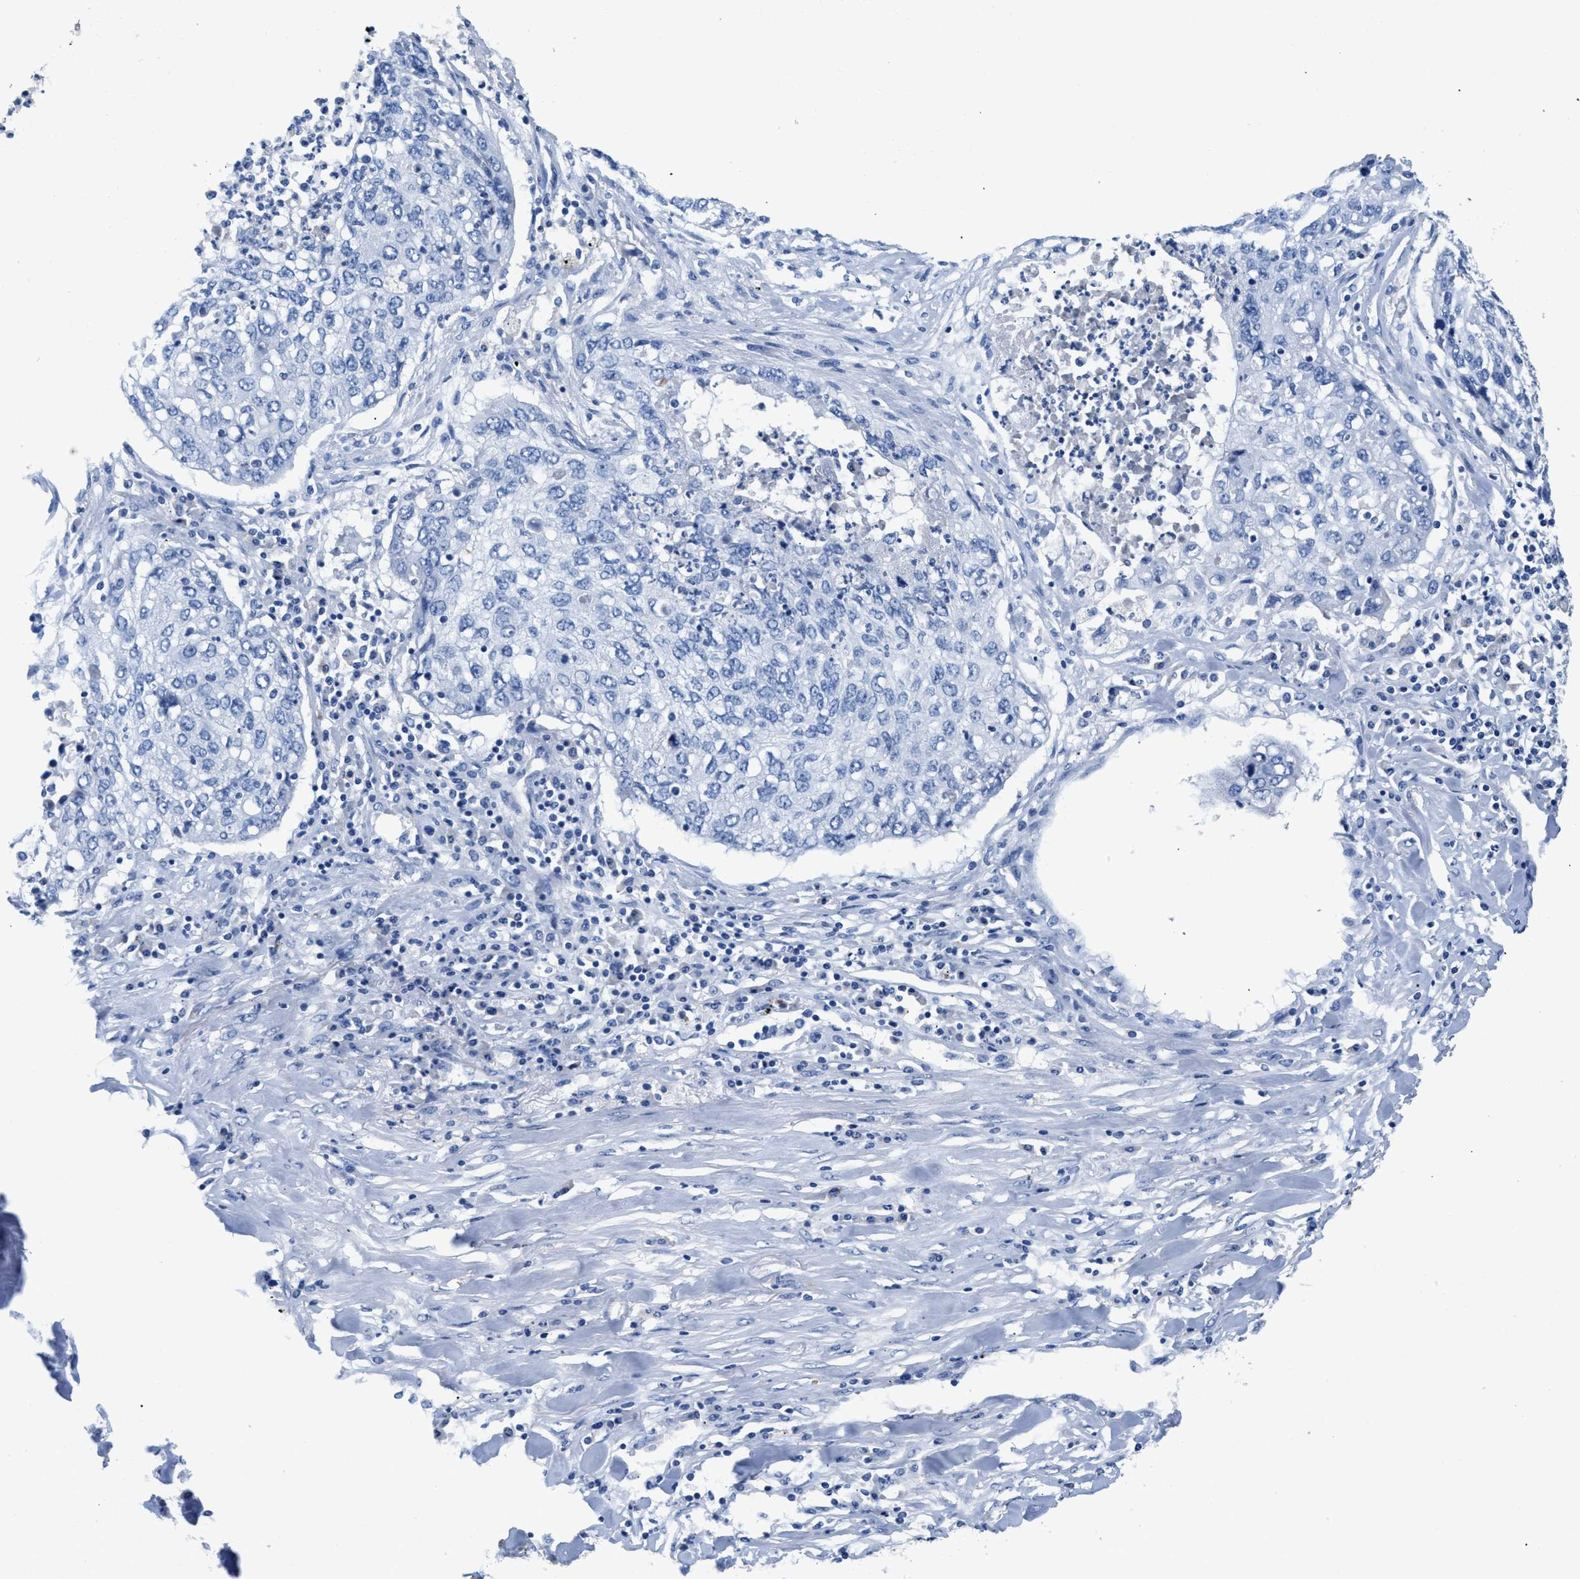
{"staining": {"intensity": "negative", "quantity": "none", "location": "none"}, "tissue": "lung cancer", "cell_type": "Tumor cells", "image_type": "cancer", "snomed": [{"axis": "morphology", "description": "Squamous cell carcinoma, NOS"}, {"axis": "topography", "description": "Lung"}], "caption": "High power microscopy histopathology image of an IHC micrograph of squamous cell carcinoma (lung), revealing no significant positivity in tumor cells. The staining was performed using DAB to visualize the protein expression in brown, while the nuclei were stained in blue with hematoxylin (Magnification: 20x).", "gene": "SLFN13", "patient": {"sex": "female", "age": 63}}